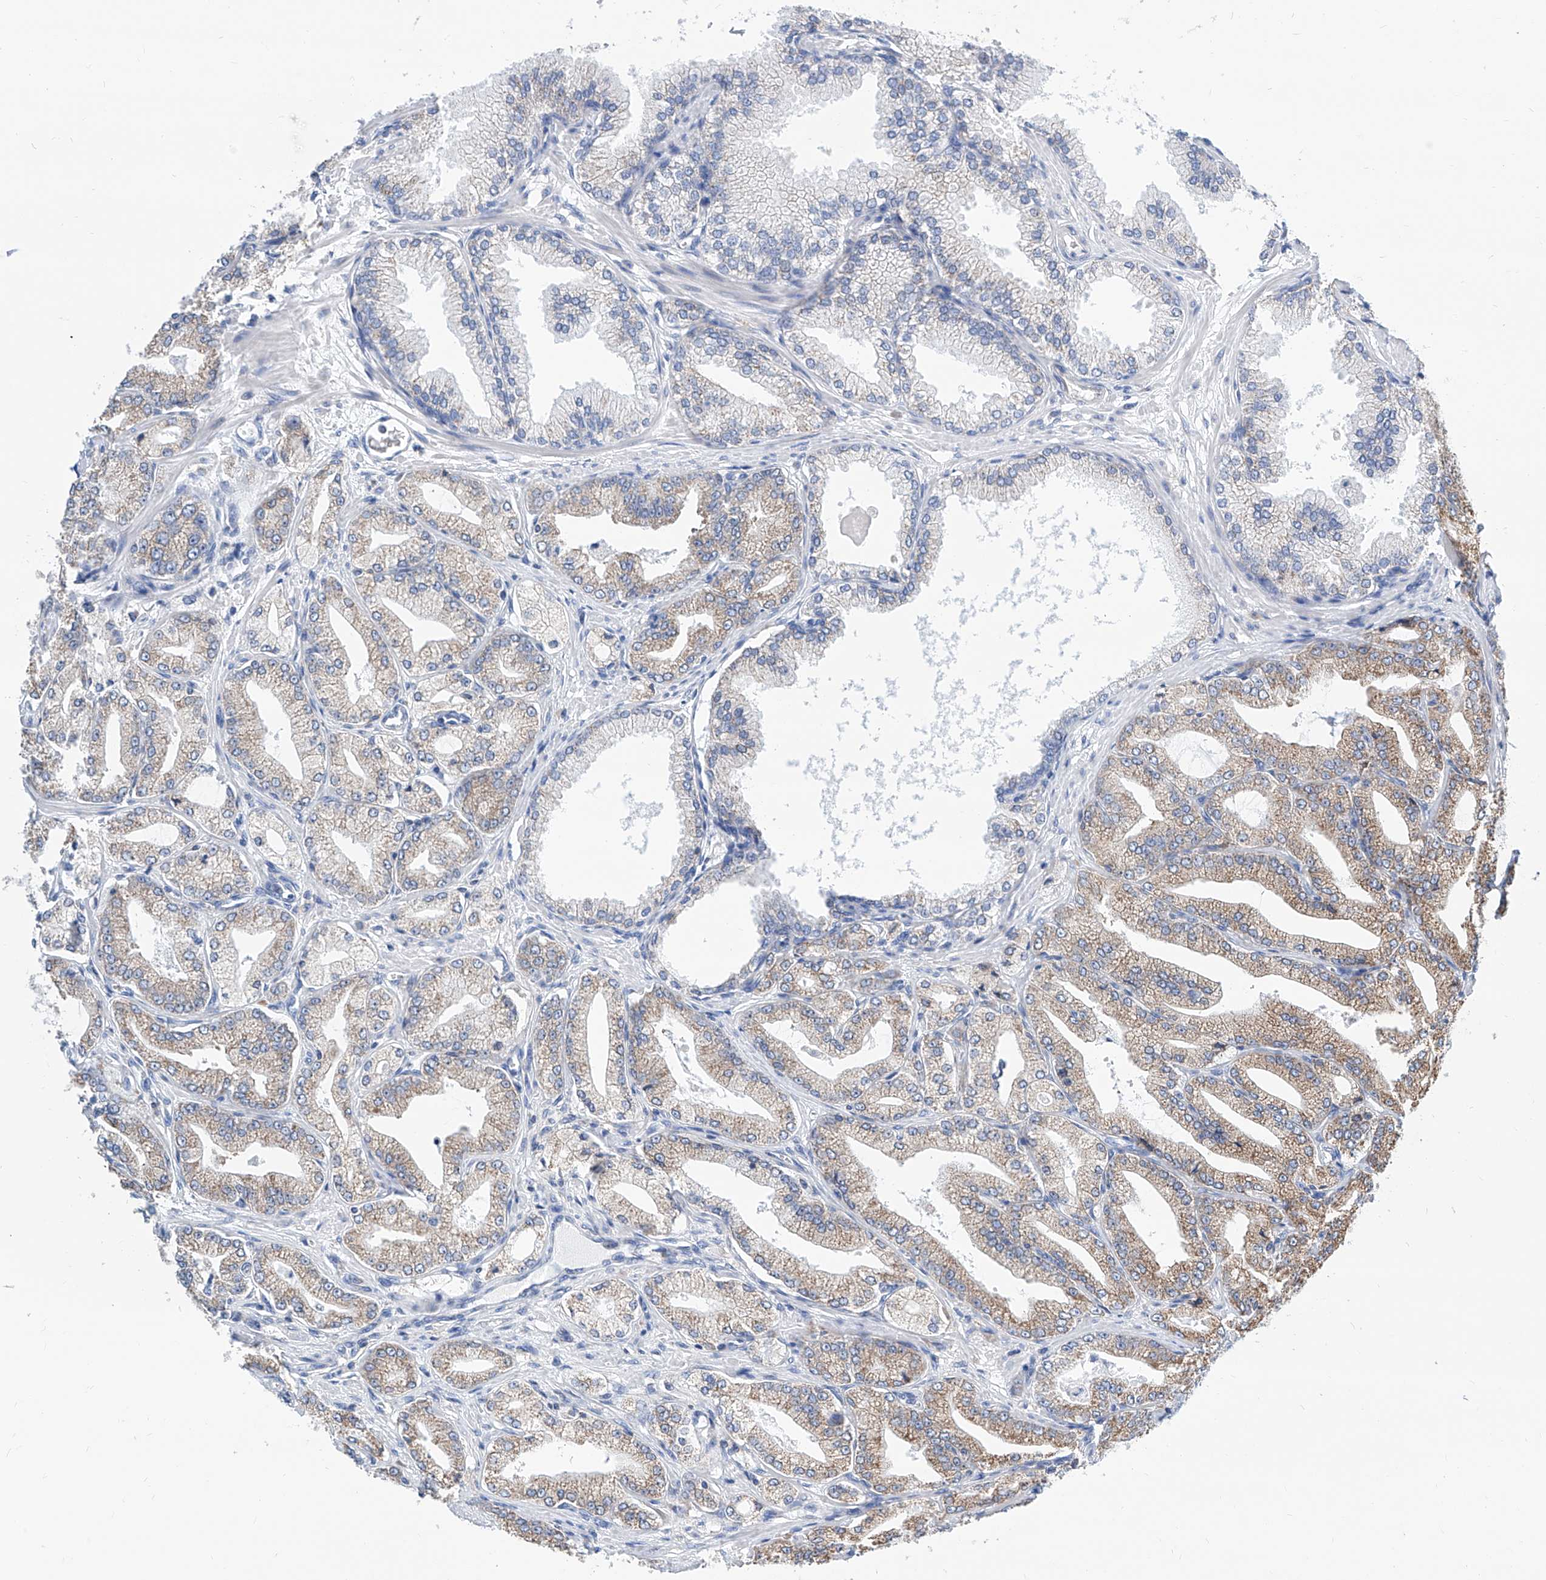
{"staining": {"intensity": "weak", "quantity": "25%-75%", "location": "cytoplasmic/membranous"}, "tissue": "prostate cancer", "cell_type": "Tumor cells", "image_type": "cancer", "snomed": [{"axis": "morphology", "description": "Adenocarcinoma, Low grade"}, {"axis": "topography", "description": "Prostate"}], "caption": "Approximately 25%-75% of tumor cells in low-grade adenocarcinoma (prostate) reveal weak cytoplasmic/membranous protein staining as visualized by brown immunohistochemical staining.", "gene": "MAD2L1", "patient": {"sex": "male", "age": 63}}